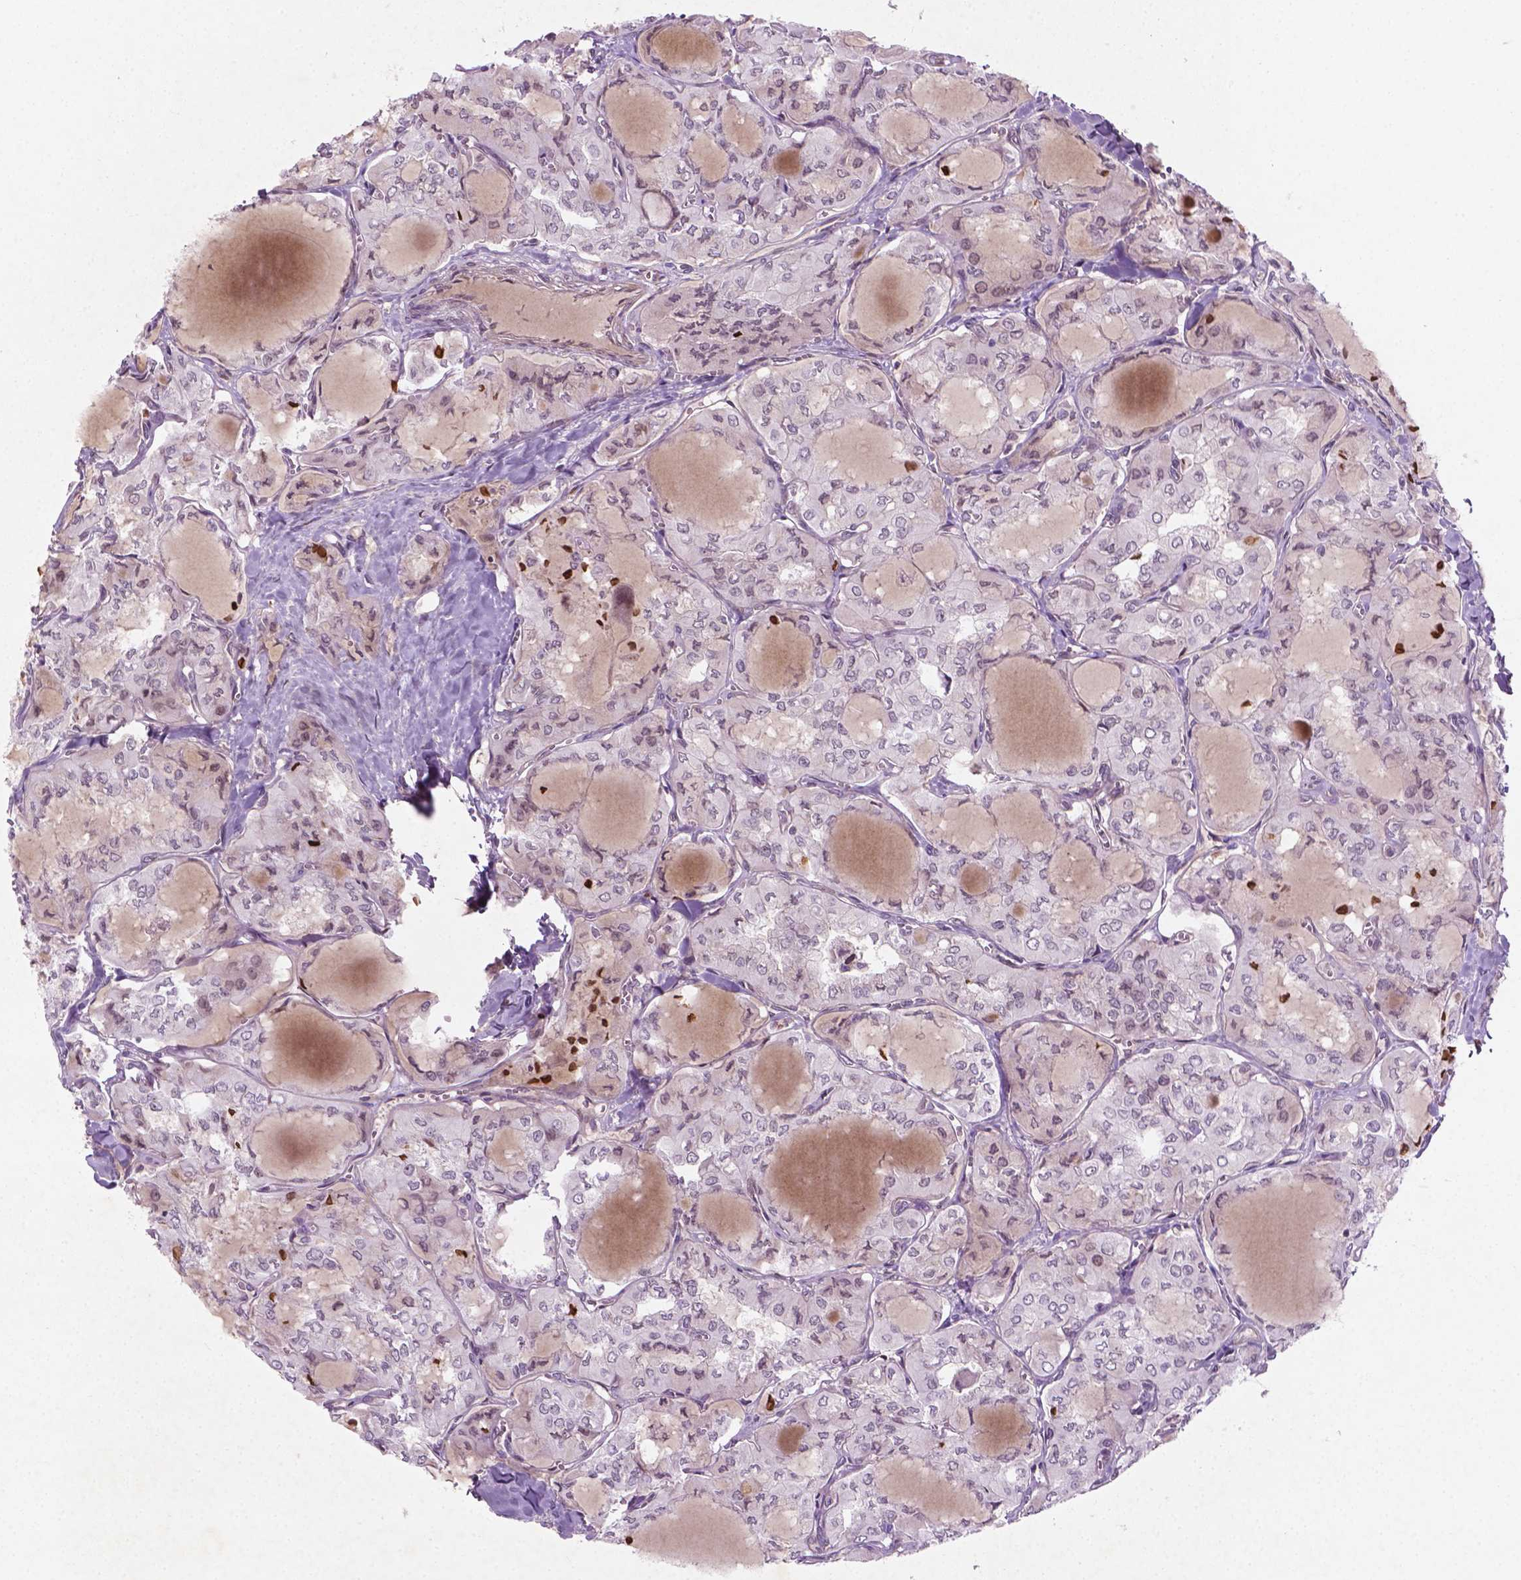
{"staining": {"intensity": "negative", "quantity": "none", "location": "none"}, "tissue": "thyroid cancer", "cell_type": "Tumor cells", "image_type": "cancer", "snomed": [{"axis": "morphology", "description": "Papillary adenocarcinoma, NOS"}, {"axis": "topography", "description": "Thyroid gland"}], "caption": "Tumor cells are negative for brown protein staining in papillary adenocarcinoma (thyroid).", "gene": "TCHP", "patient": {"sex": "male", "age": 20}}